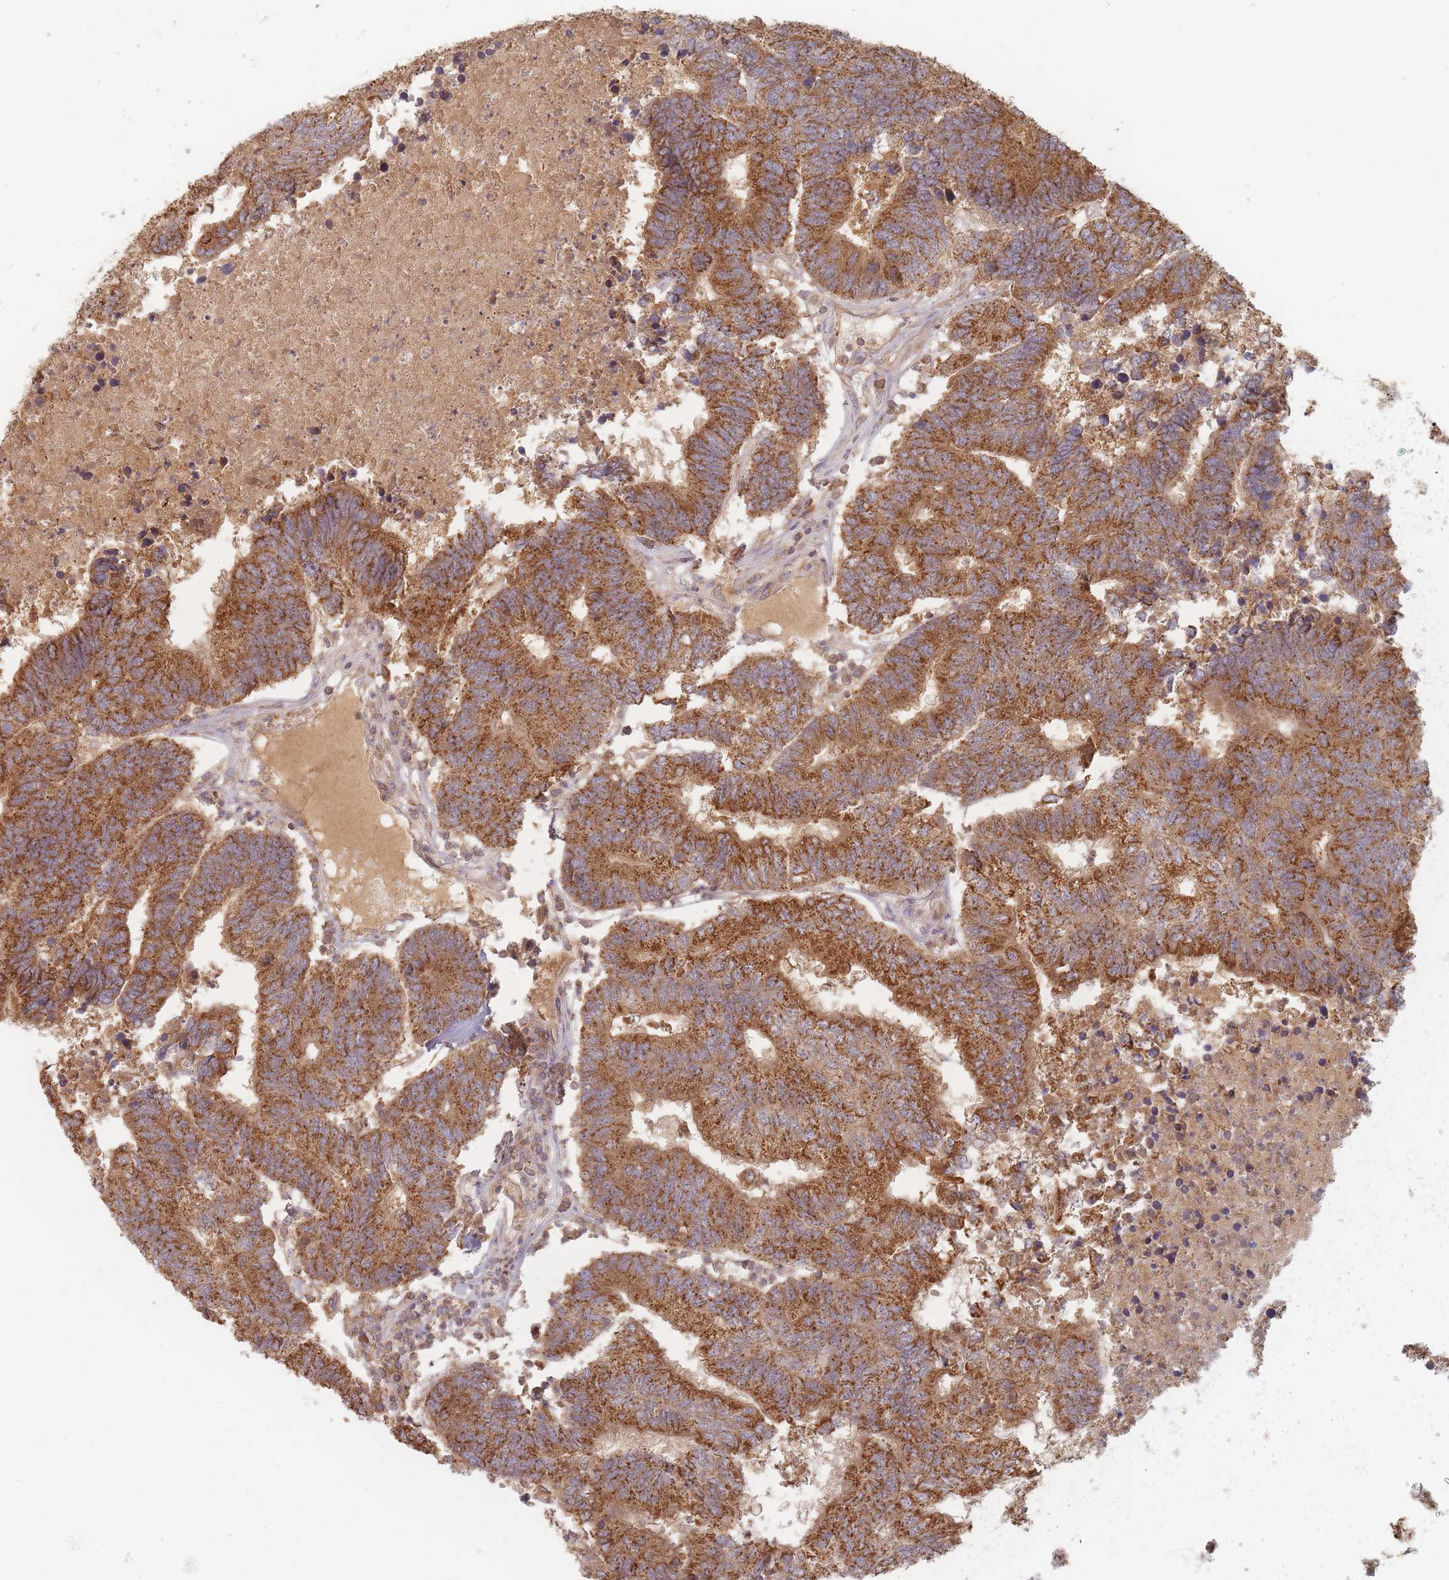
{"staining": {"intensity": "strong", "quantity": ">75%", "location": "cytoplasmic/membranous"}, "tissue": "colorectal cancer", "cell_type": "Tumor cells", "image_type": "cancer", "snomed": [{"axis": "morphology", "description": "Adenocarcinoma, NOS"}, {"axis": "topography", "description": "Colon"}], "caption": "Human colorectal cancer (adenocarcinoma) stained with a brown dye shows strong cytoplasmic/membranous positive staining in approximately >75% of tumor cells.", "gene": "SLC35F3", "patient": {"sex": "female", "age": 48}}